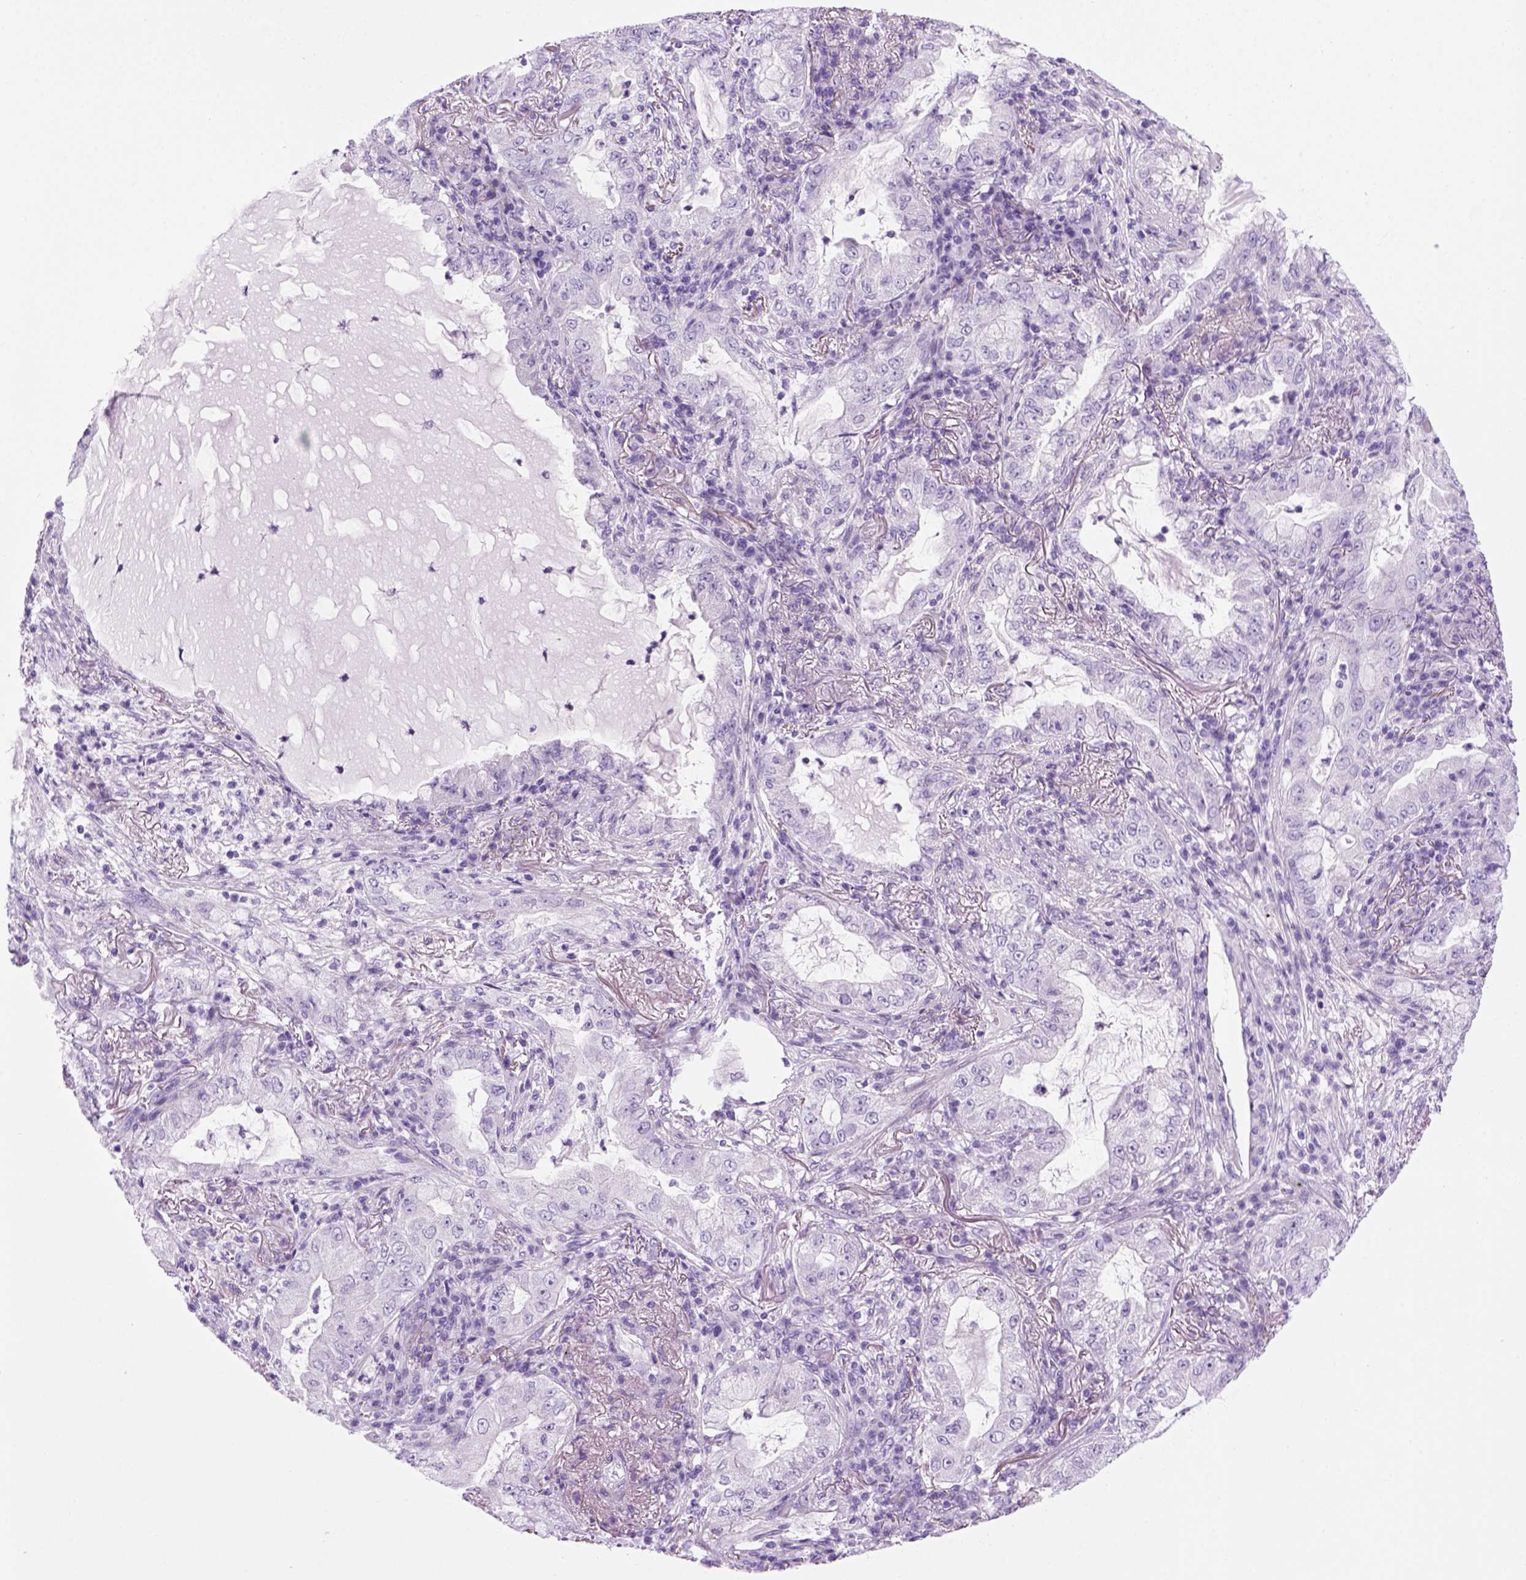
{"staining": {"intensity": "negative", "quantity": "none", "location": "none"}, "tissue": "lung cancer", "cell_type": "Tumor cells", "image_type": "cancer", "snomed": [{"axis": "morphology", "description": "Adenocarcinoma, NOS"}, {"axis": "topography", "description": "Lung"}], "caption": "Immunohistochemistry image of adenocarcinoma (lung) stained for a protein (brown), which shows no staining in tumor cells.", "gene": "SGCG", "patient": {"sex": "female", "age": 73}}